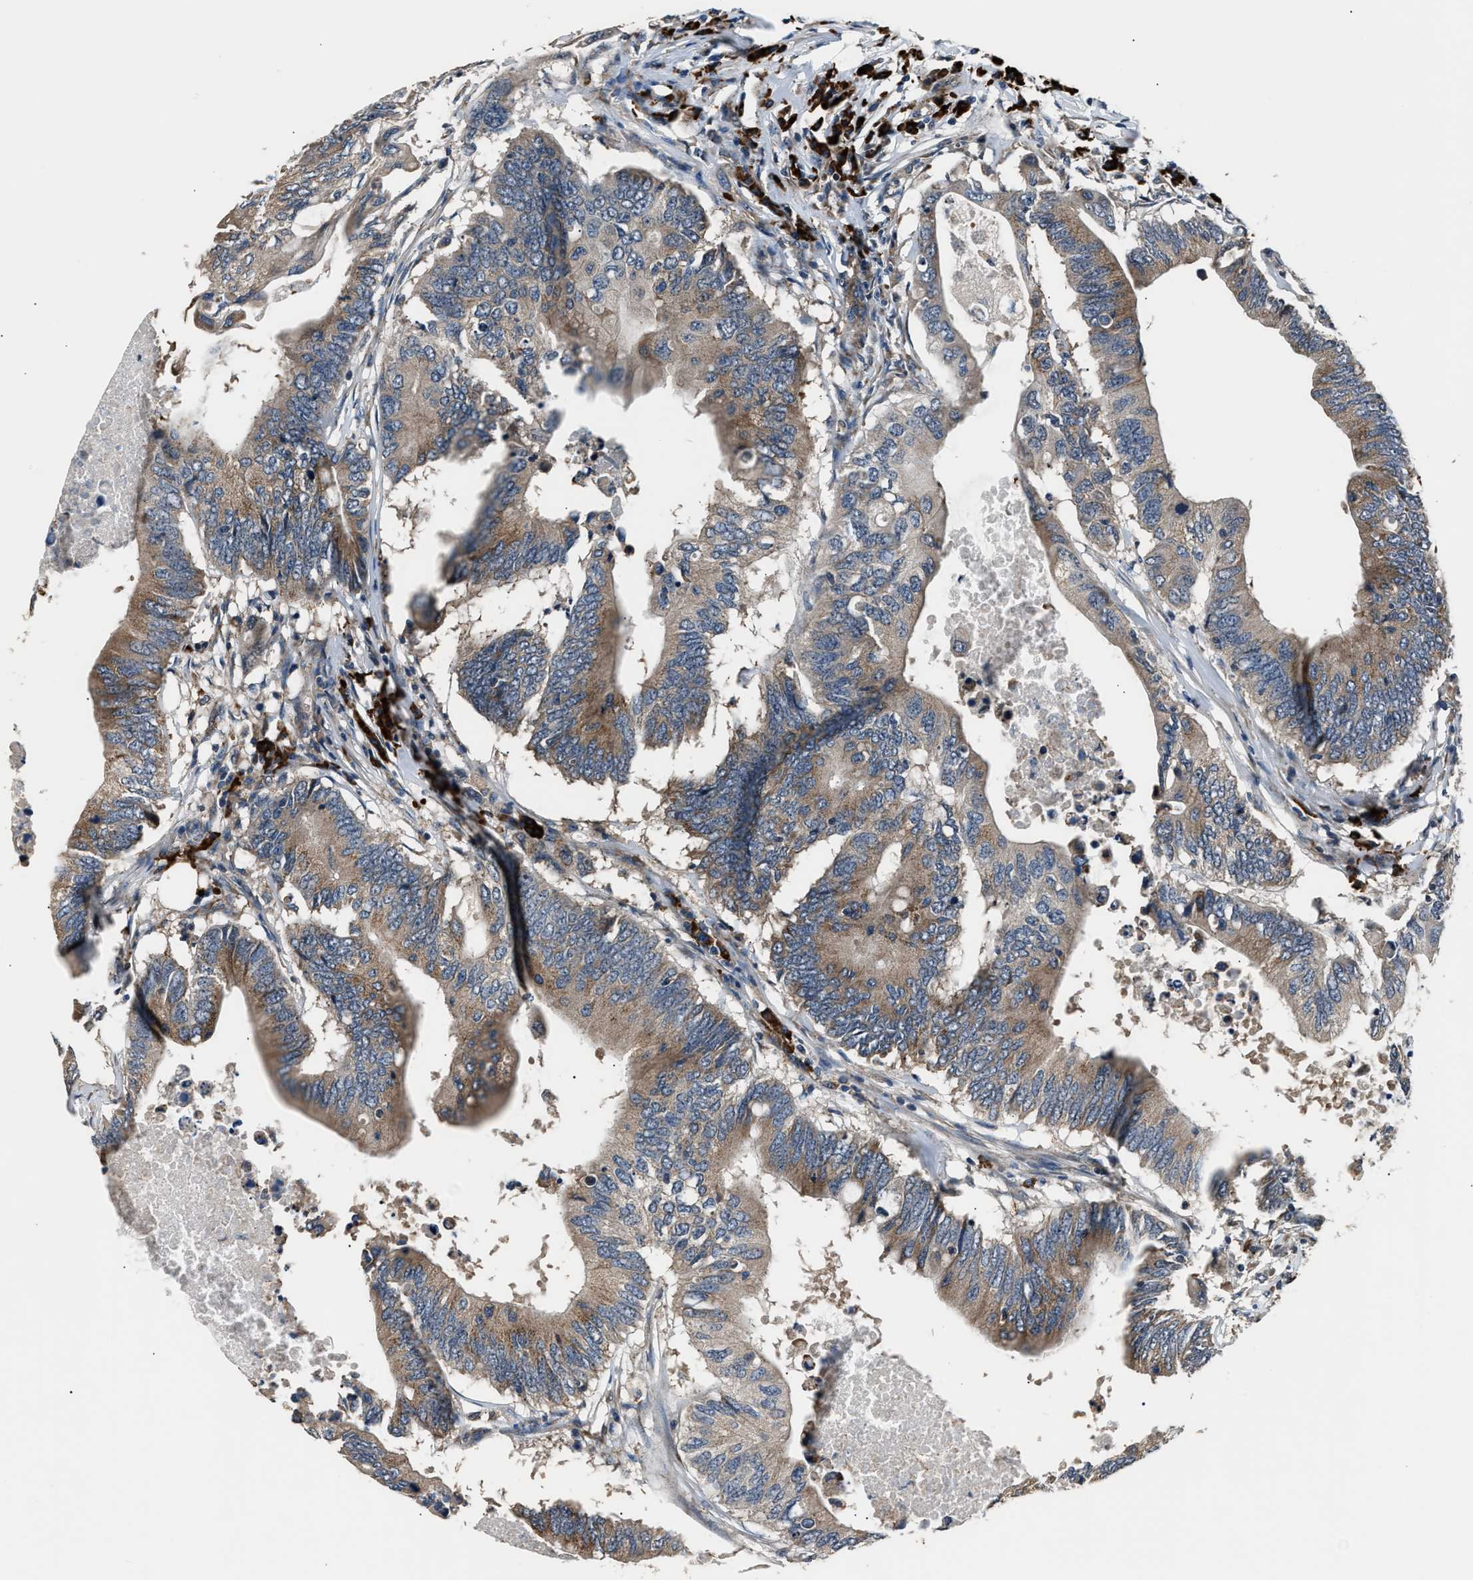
{"staining": {"intensity": "moderate", "quantity": ">75%", "location": "cytoplasmic/membranous"}, "tissue": "colorectal cancer", "cell_type": "Tumor cells", "image_type": "cancer", "snomed": [{"axis": "morphology", "description": "Adenocarcinoma, NOS"}, {"axis": "topography", "description": "Colon"}], "caption": "DAB (3,3'-diaminobenzidine) immunohistochemical staining of human colorectal adenocarcinoma shows moderate cytoplasmic/membranous protein positivity in about >75% of tumor cells. (brown staining indicates protein expression, while blue staining denotes nuclei).", "gene": "IMPDH2", "patient": {"sex": "male", "age": 71}}